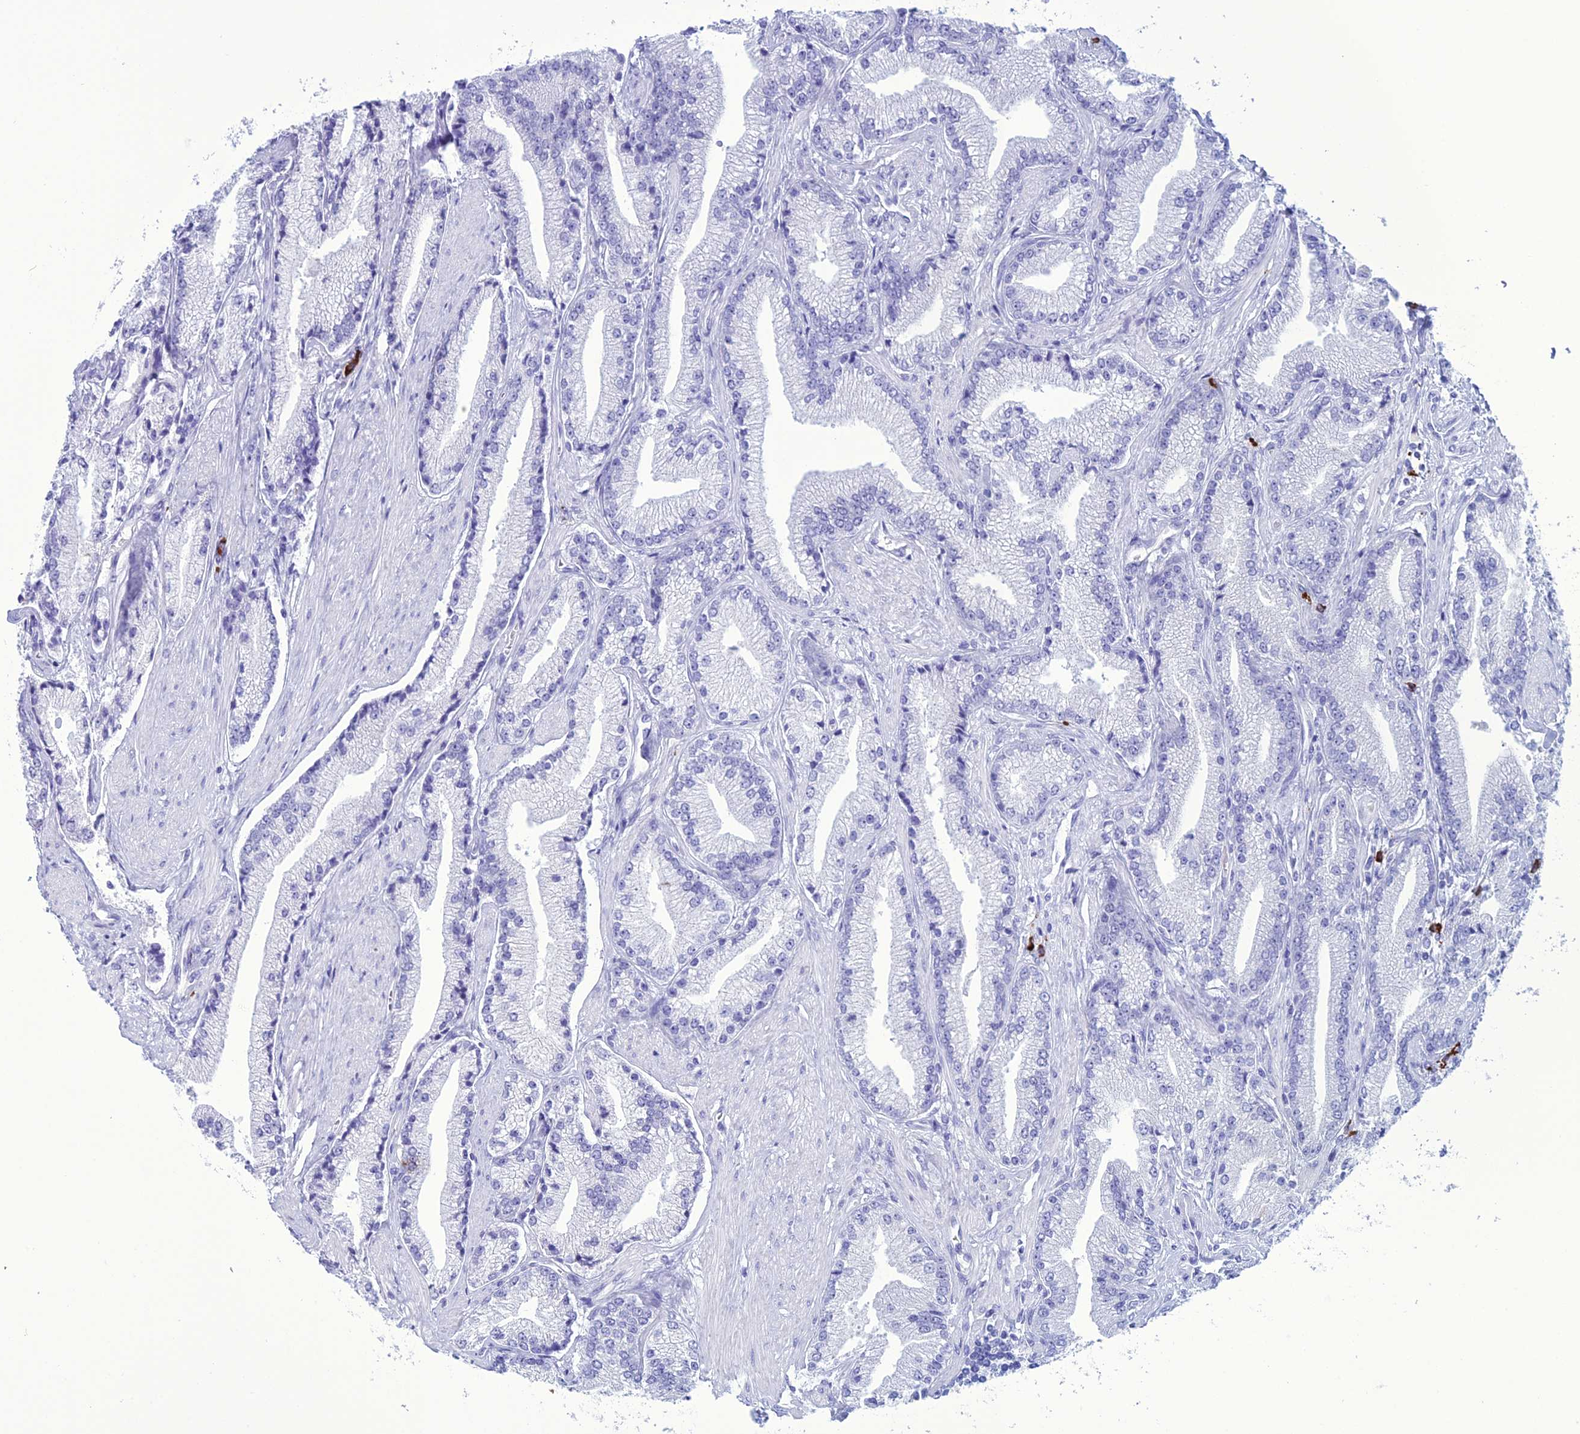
{"staining": {"intensity": "negative", "quantity": "none", "location": "none"}, "tissue": "prostate cancer", "cell_type": "Tumor cells", "image_type": "cancer", "snomed": [{"axis": "morphology", "description": "Adenocarcinoma, High grade"}, {"axis": "topography", "description": "Prostate"}], "caption": "The photomicrograph demonstrates no significant positivity in tumor cells of prostate cancer.", "gene": "MZB1", "patient": {"sex": "male", "age": 67}}